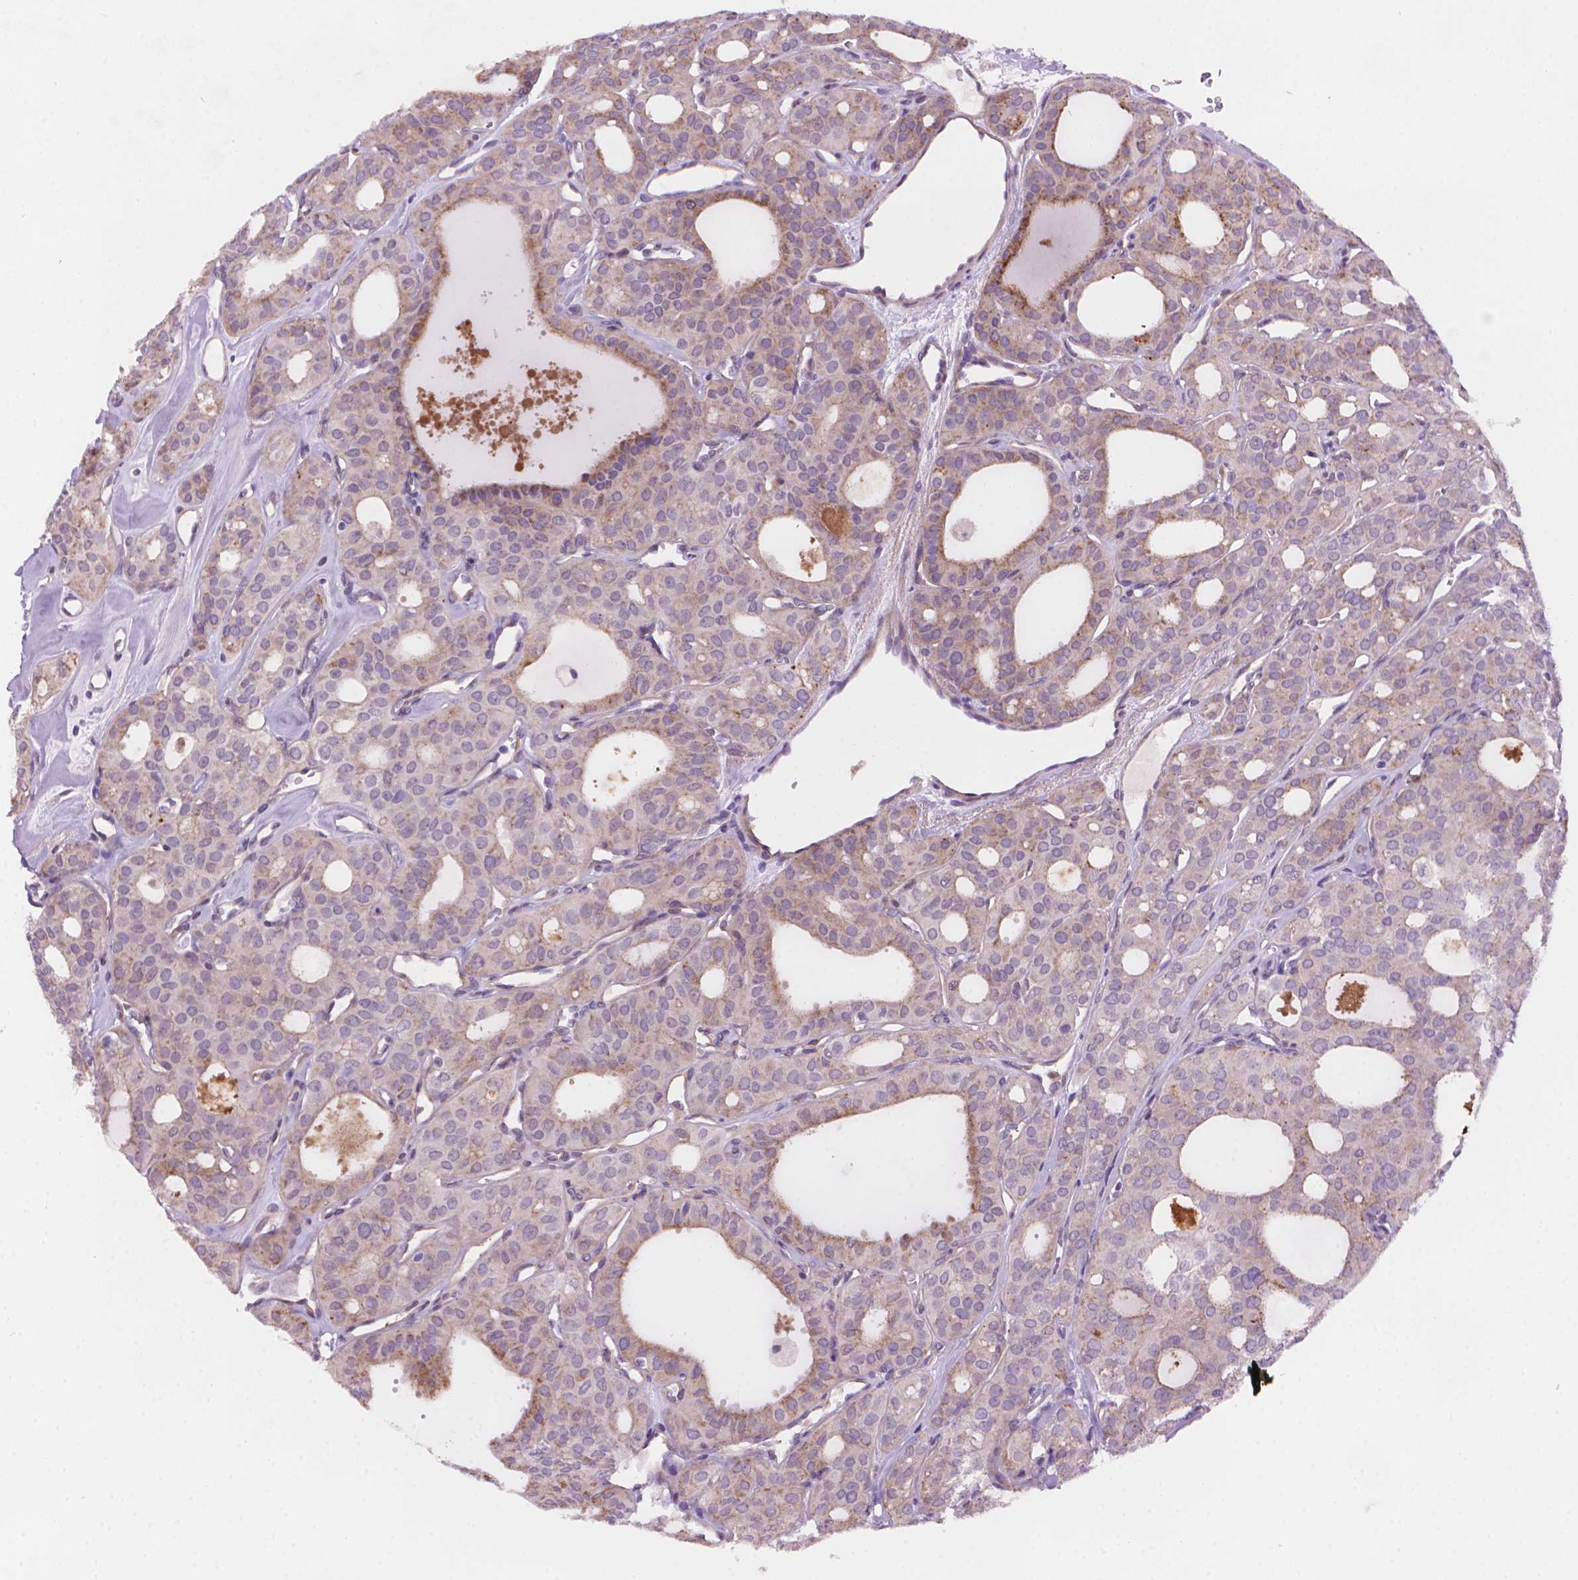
{"staining": {"intensity": "weak", "quantity": "<25%", "location": "cytoplasmic/membranous"}, "tissue": "thyroid cancer", "cell_type": "Tumor cells", "image_type": "cancer", "snomed": [{"axis": "morphology", "description": "Follicular adenoma carcinoma, NOS"}, {"axis": "topography", "description": "Thyroid gland"}], "caption": "Immunohistochemistry histopathology image of neoplastic tissue: human follicular adenoma carcinoma (thyroid) stained with DAB exhibits no significant protein positivity in tumor cells.", "gene": "AMMECR1", "patient": {"sex": "male", "age": 75}}